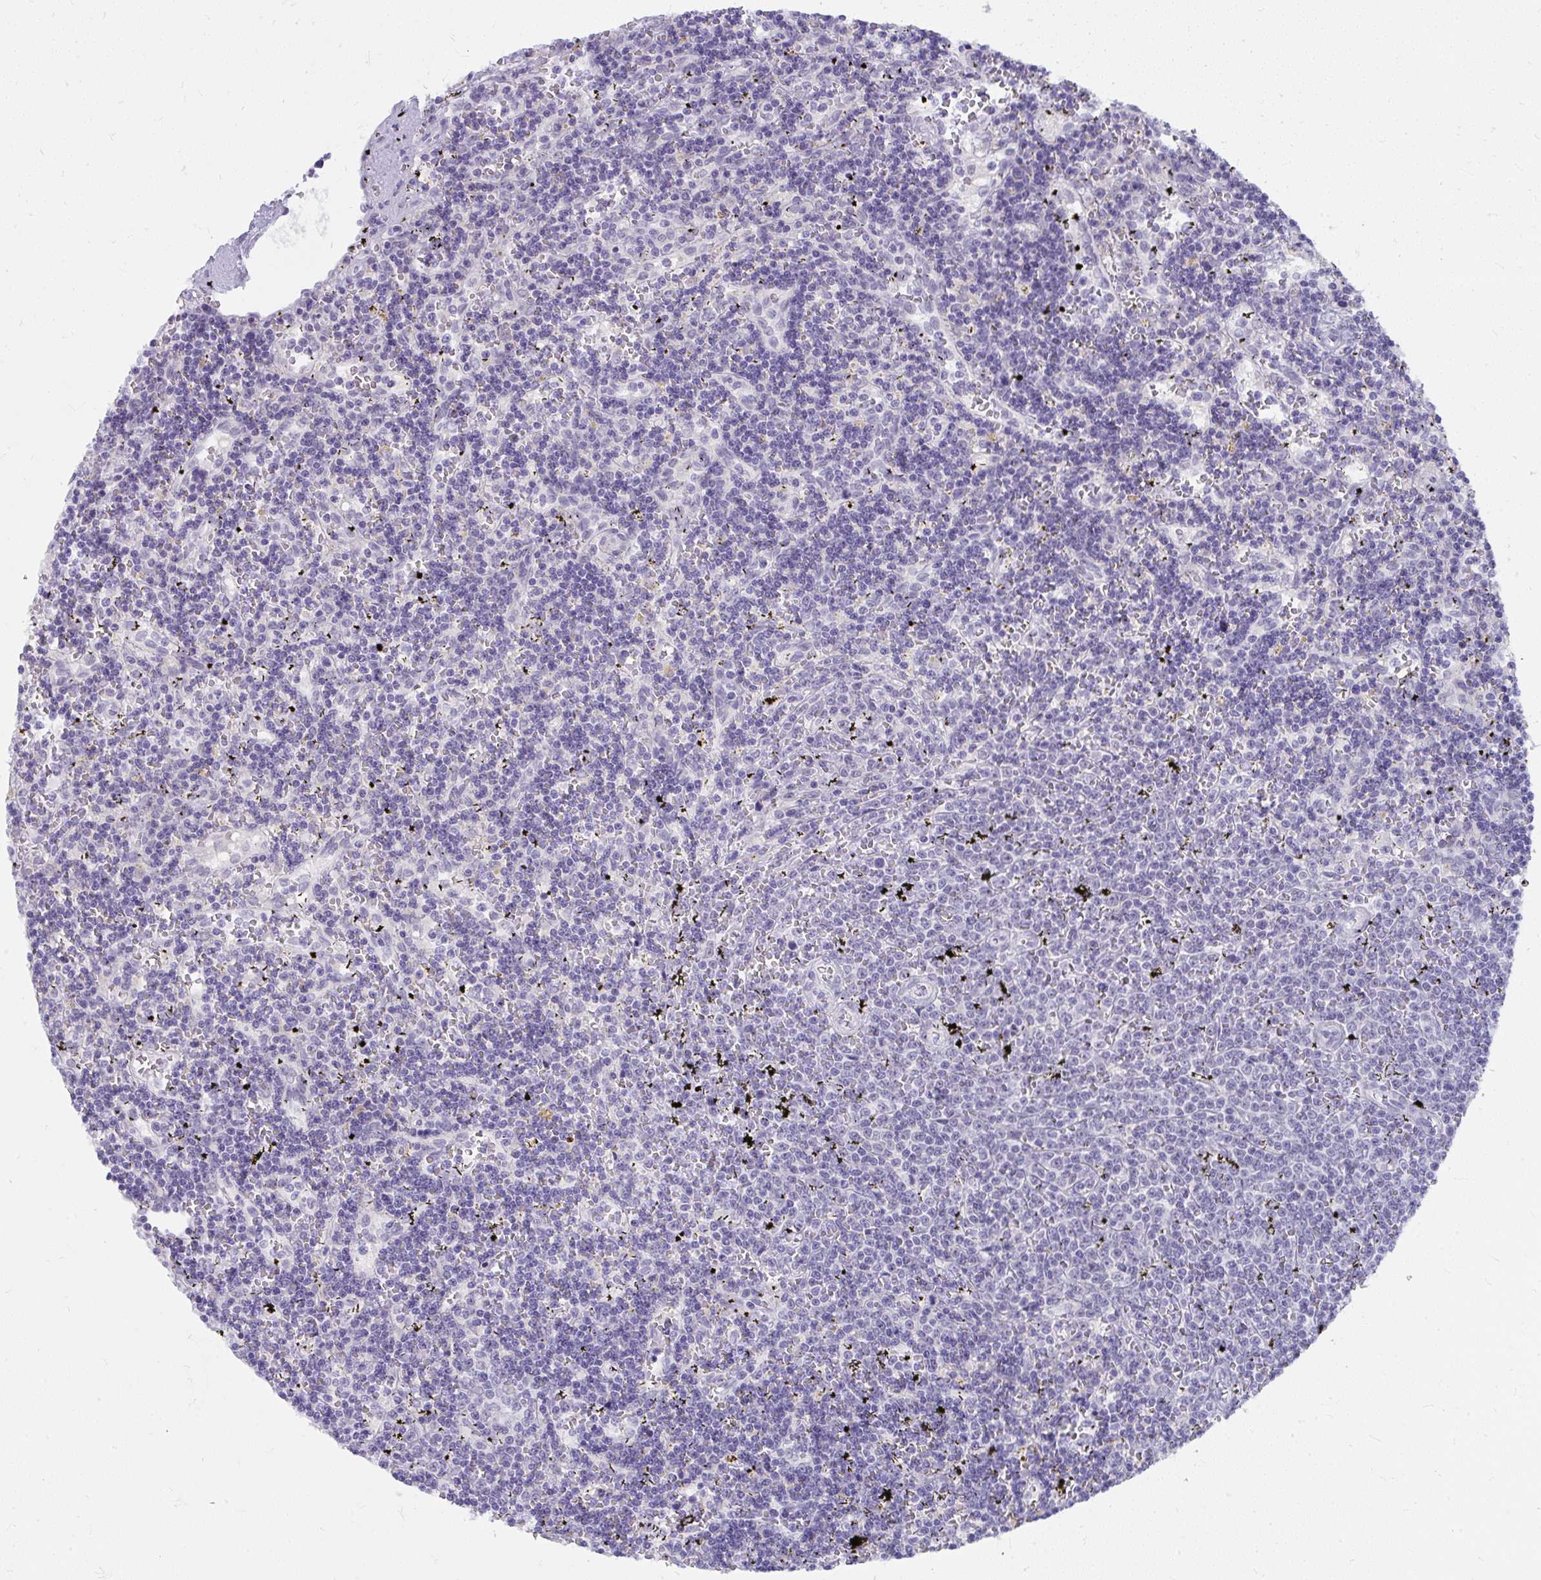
{"staining": {"intensity": "negative", "quantity": "none", "location": "none"}, "tissue": "lymphoma", "cell_type": "Tumor cells", "image_type": "cancer", "snomed": [{"axis": "morphology", "description": "Malignant lymphoma, non-Hodgkin's type, Low grade"}, {"axis": "topography", "description": "Spleen"}], "caption": "Immunohistochemical staining of human malignant lymphoma, non-Hodgkin's type (low-grade) displays no significant staining in tumor cells.", "gene": "UGT3A2", "patient": {"sex": "male", "age": 60}}